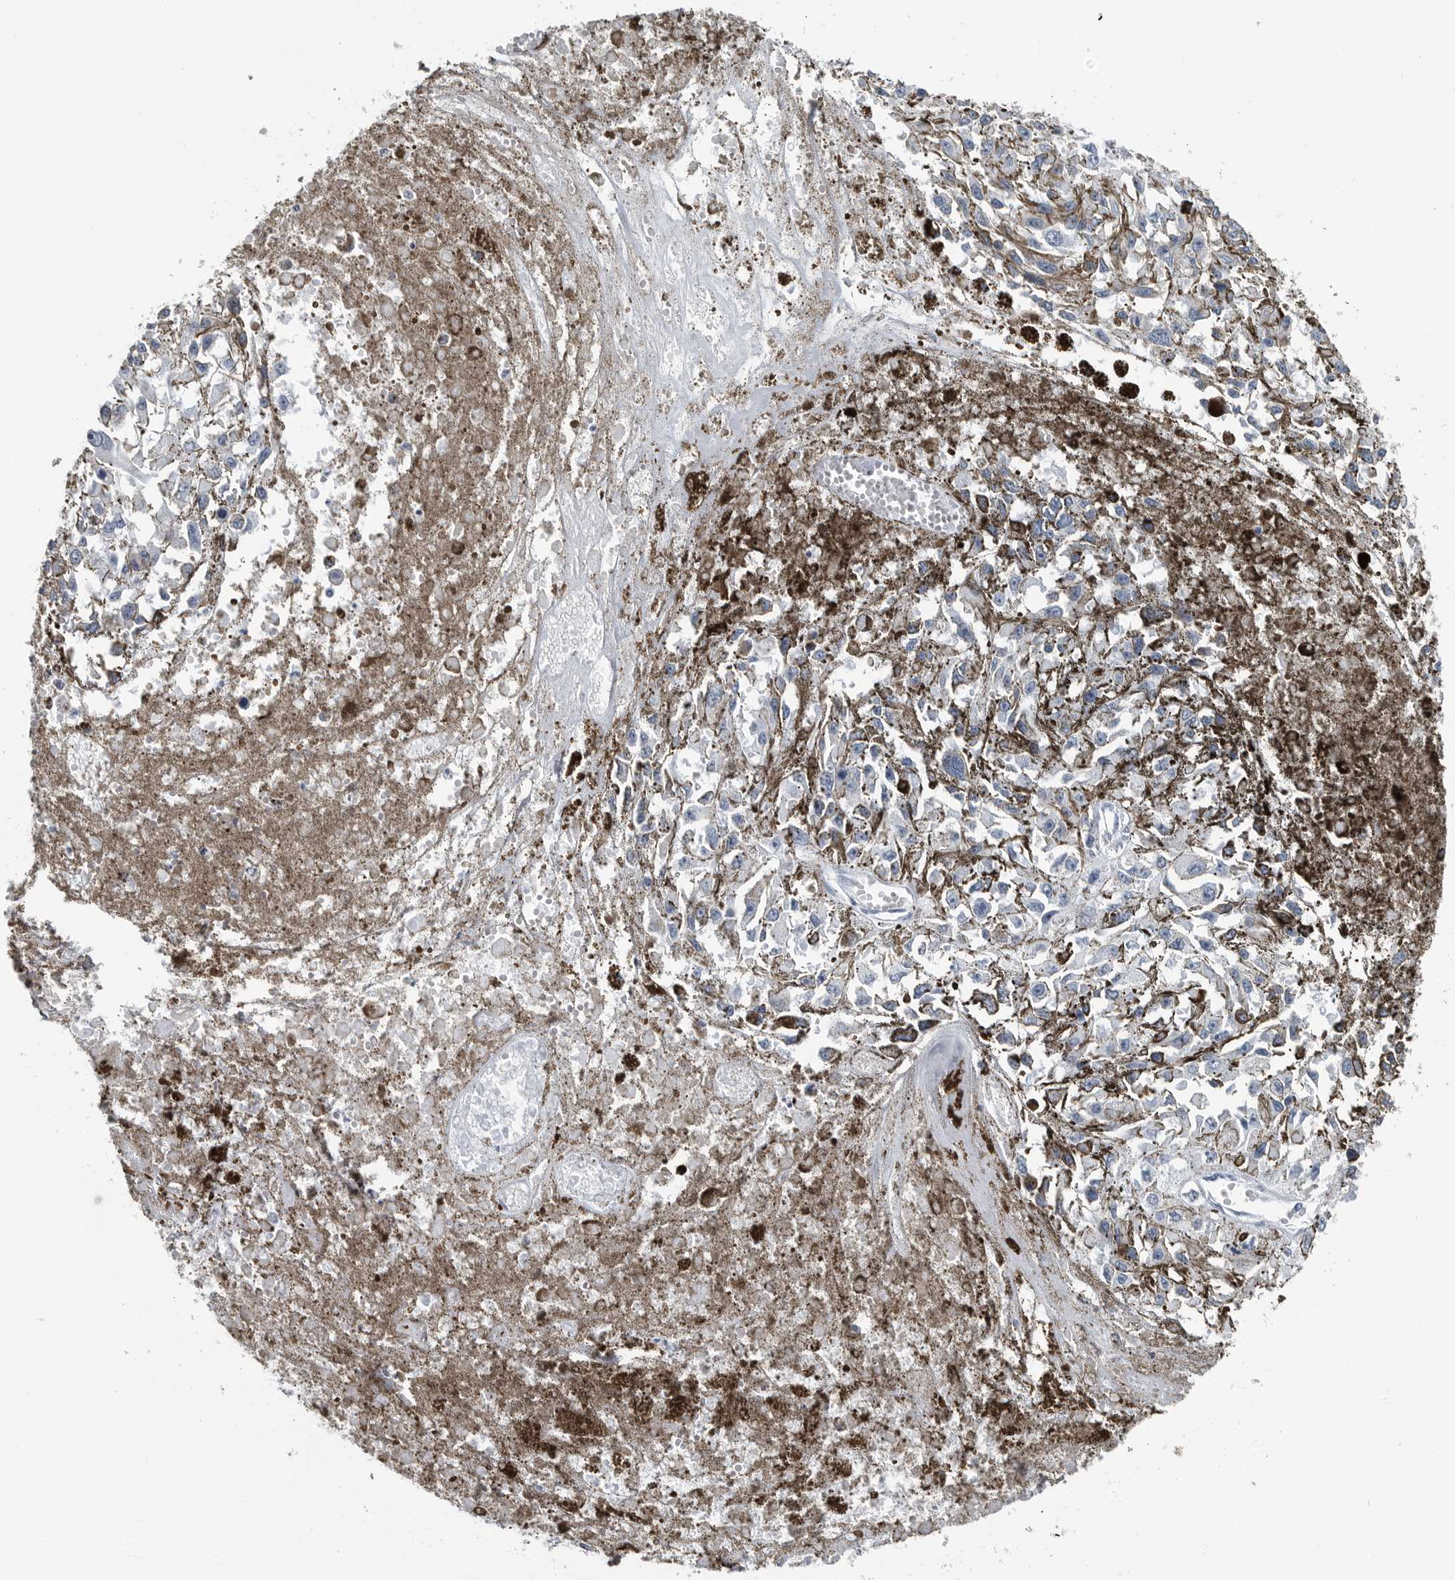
{"staining": {"intensity": "negative", "quantity": "none", "location": "none"}, "tissue": "melanoma", "cell_type": "Tumor cells", "image_type": "cancer", "snomed": [{"axis": "morphology", "description": "Malignant melanoma, Metastatic site"}, {"axis": "topography", "description": "Lymph node"}], "caption": "High power microscopy micrograph of an IHC photomicrograph of malignant melanoma (metastatic site), revealing no significant expression in tumor cells.", "gene": "SPINK1", "patient": {"sex": "male", "age": 59}}